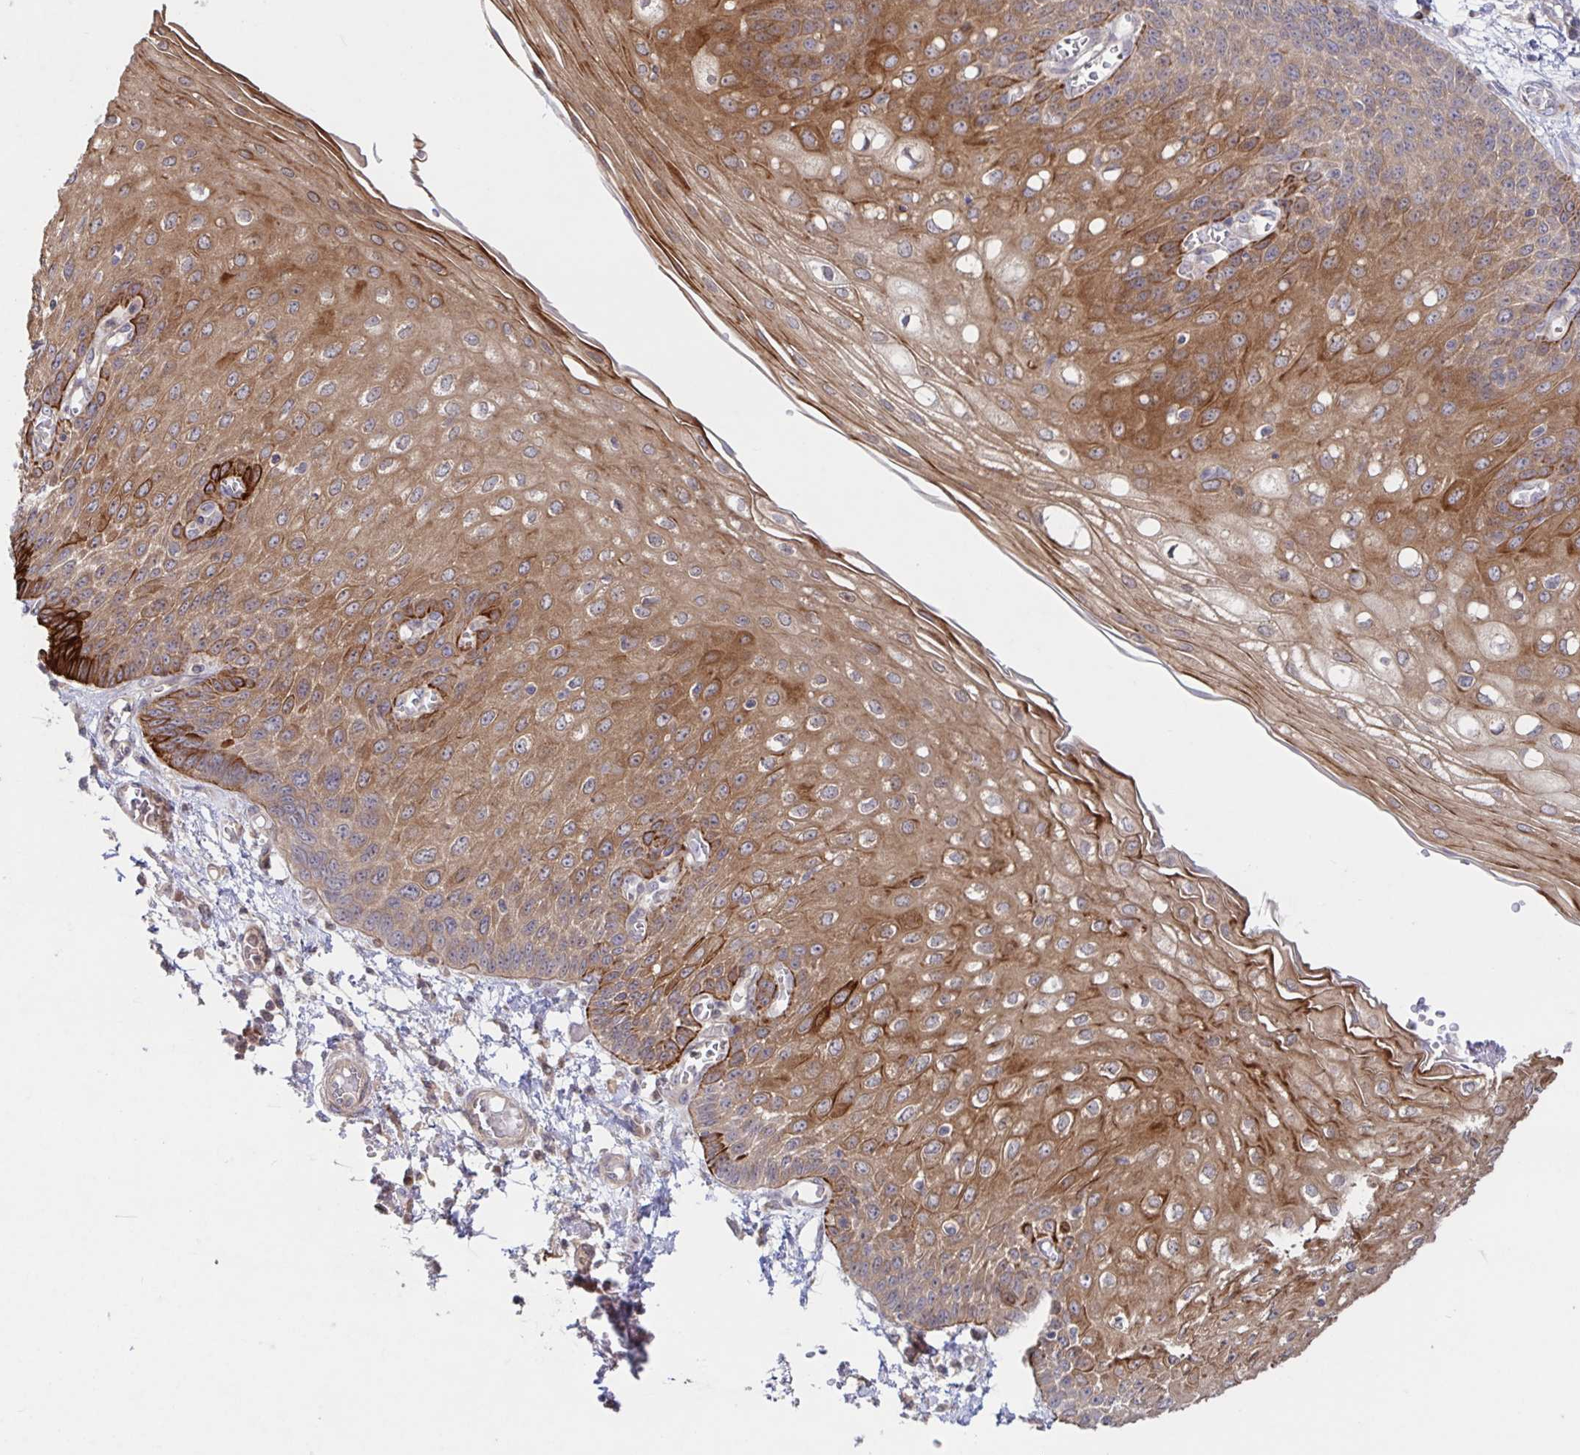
{"staining": {"intensity": "strong", "quantity": "25%-75%", "location": "cytoplasmic/membranous"}, "tissue": "esophagus", "cell_type": "Squamous epithelial cells", "image_type": "normal", "snomed": [{"axis": "morphology", "description": "Normal tissue, NOS"}, {"axis": "morphology", "description": "Adenocarcinoma, NOS"}, {"axis": "topography", "description": "Esophagus"}], "caption": "Brown immunohistochemical staining in benign human esophagus shows strong cytoplasmic/membranous staining in about 25%-75% of squamous epithelial cells. The staining was performed using DAB to visualize the protein expression in brown, while the nuclei were stained in blue with hematoxylin (Magnification: 20x).", "gene": "AACS", "patient": {"sex": "male", "age": 81}}